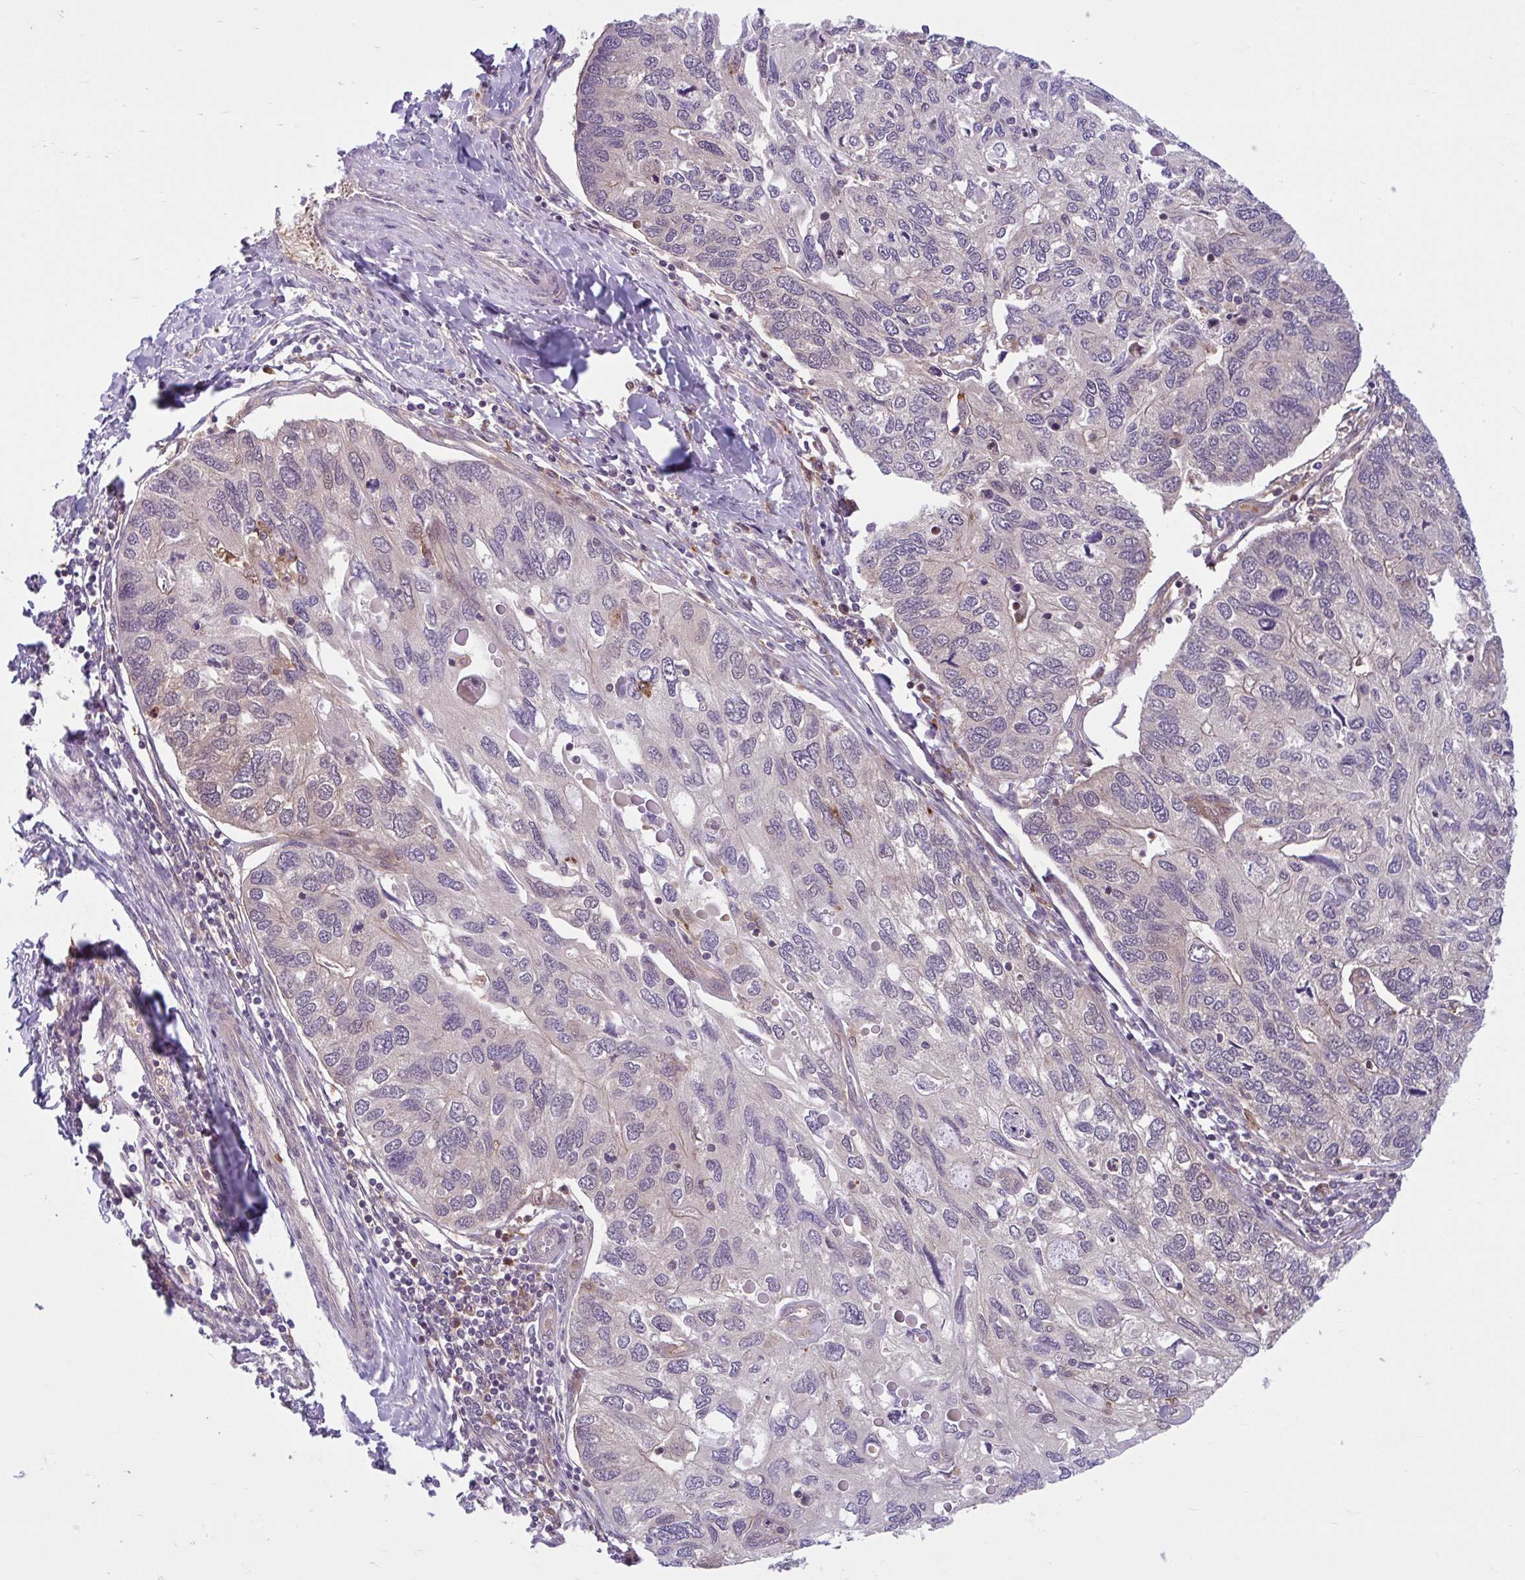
{"staining": {"intensity": "negative", "quantity": "none", "location": "none"}, "tissue": "endometrial cancer", "cell_type": "Tumor cells", "image_type": "cancer", "snomed": [{"axis": "morphology", "description": "Carcinoma, NOS"}, {"axis": "topography", "description": "Uterus"}], "caption": "The photomicrograph demonstrates no staining of tumor cells in endometrial cancer.", "gene": "HMBS", "patient": {"sex": "female", "age": 76}}